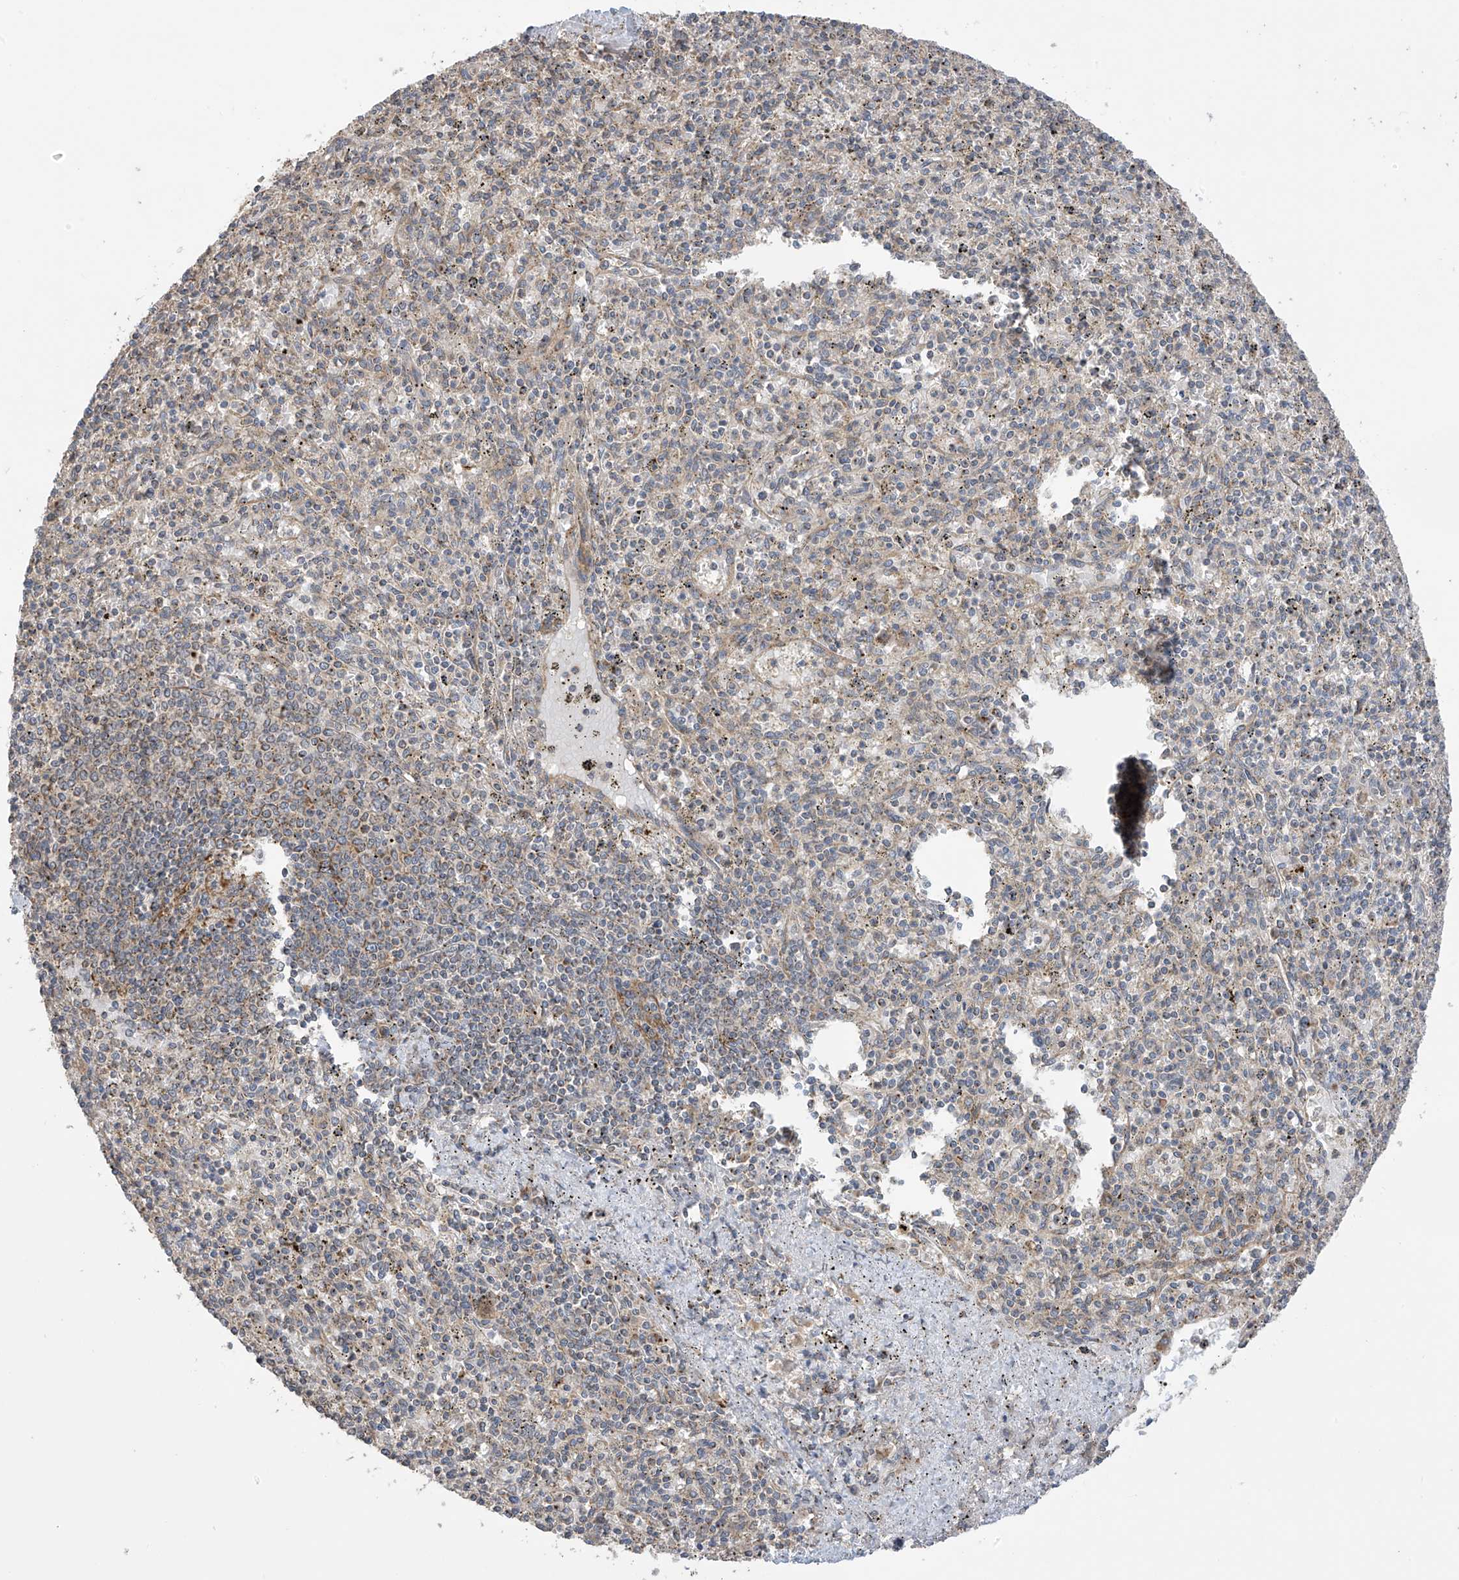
{"staining": {"intensity": "negative", "quantity": "none", "location": "none"}, "tissue": "spleen", "cell_type": "Cells in red pulp", "image_type": "normal", "snomed": [{"axis": "morphology", "description": "Normal tissue, NOS"}, {"axis": "topography", "description": "Spleen"}], "caption": "This is an immunohistochemistry (IHC) micrograph of benign spleen. There is no staining in cells in red pulp.", "gene": "PNPT1", "patient": {"sex": "male", "age": 72}}